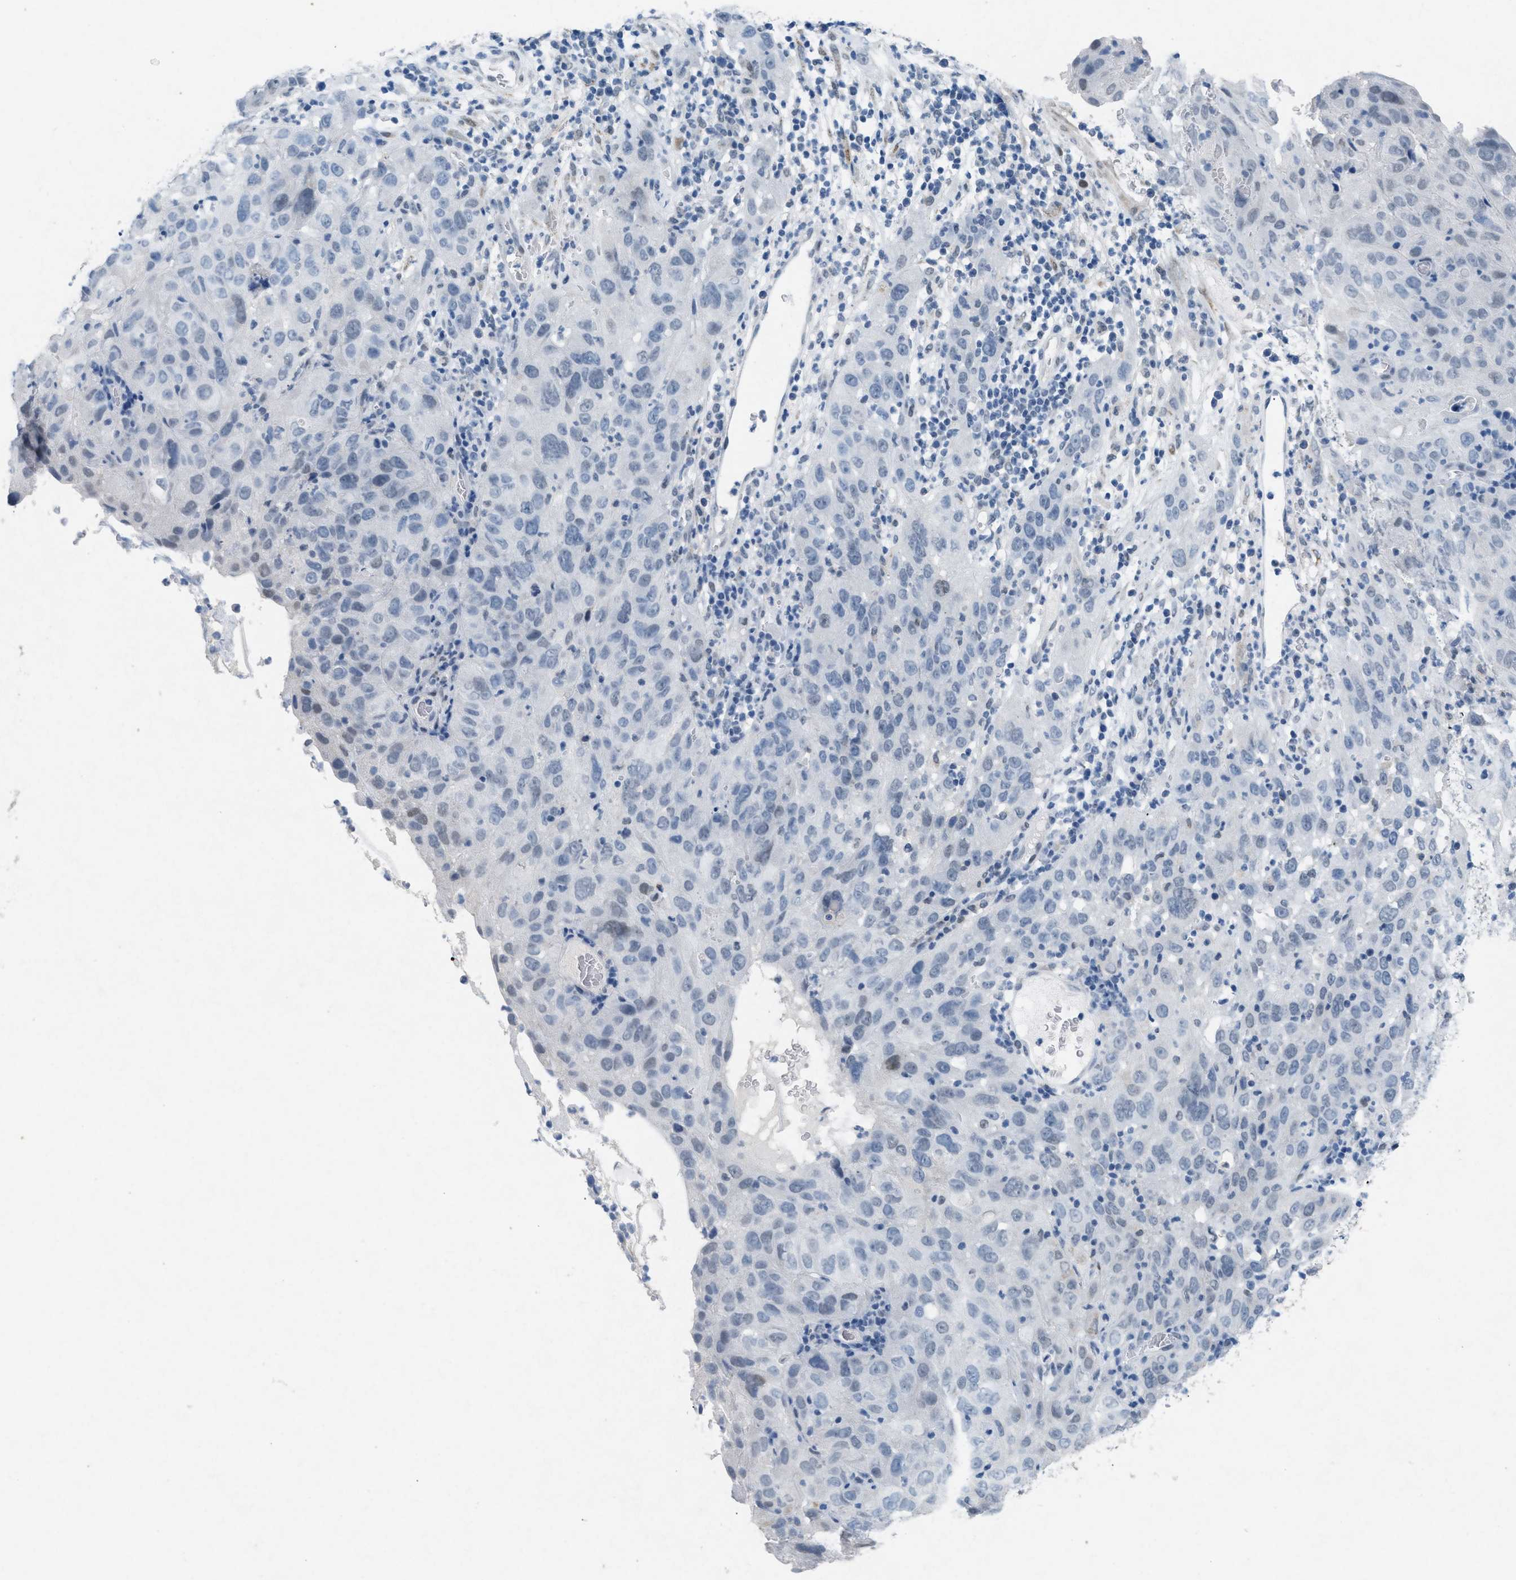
{"staining": {"intensity": "negative", "quantity": "none", "location": "none"}, "tissue": "cervical cancer", "cell_type": "Tumor cells", "image_type": "cancer", "snomed": [{"axis": "morphology", "description": "Squamous cell carcinoma, NOS"}, {"axis": "topography", "description": "Cervix"}], "caption": "Tumor cells are negative for brown protein staining in cervical cancer (squamous cell carcinoma). (DAB (3,3'-diaminobenzidine) immunohistochemistry, high magnification).", "gene": "TASOR", "patient": {"sex": "female", "age": 32}}